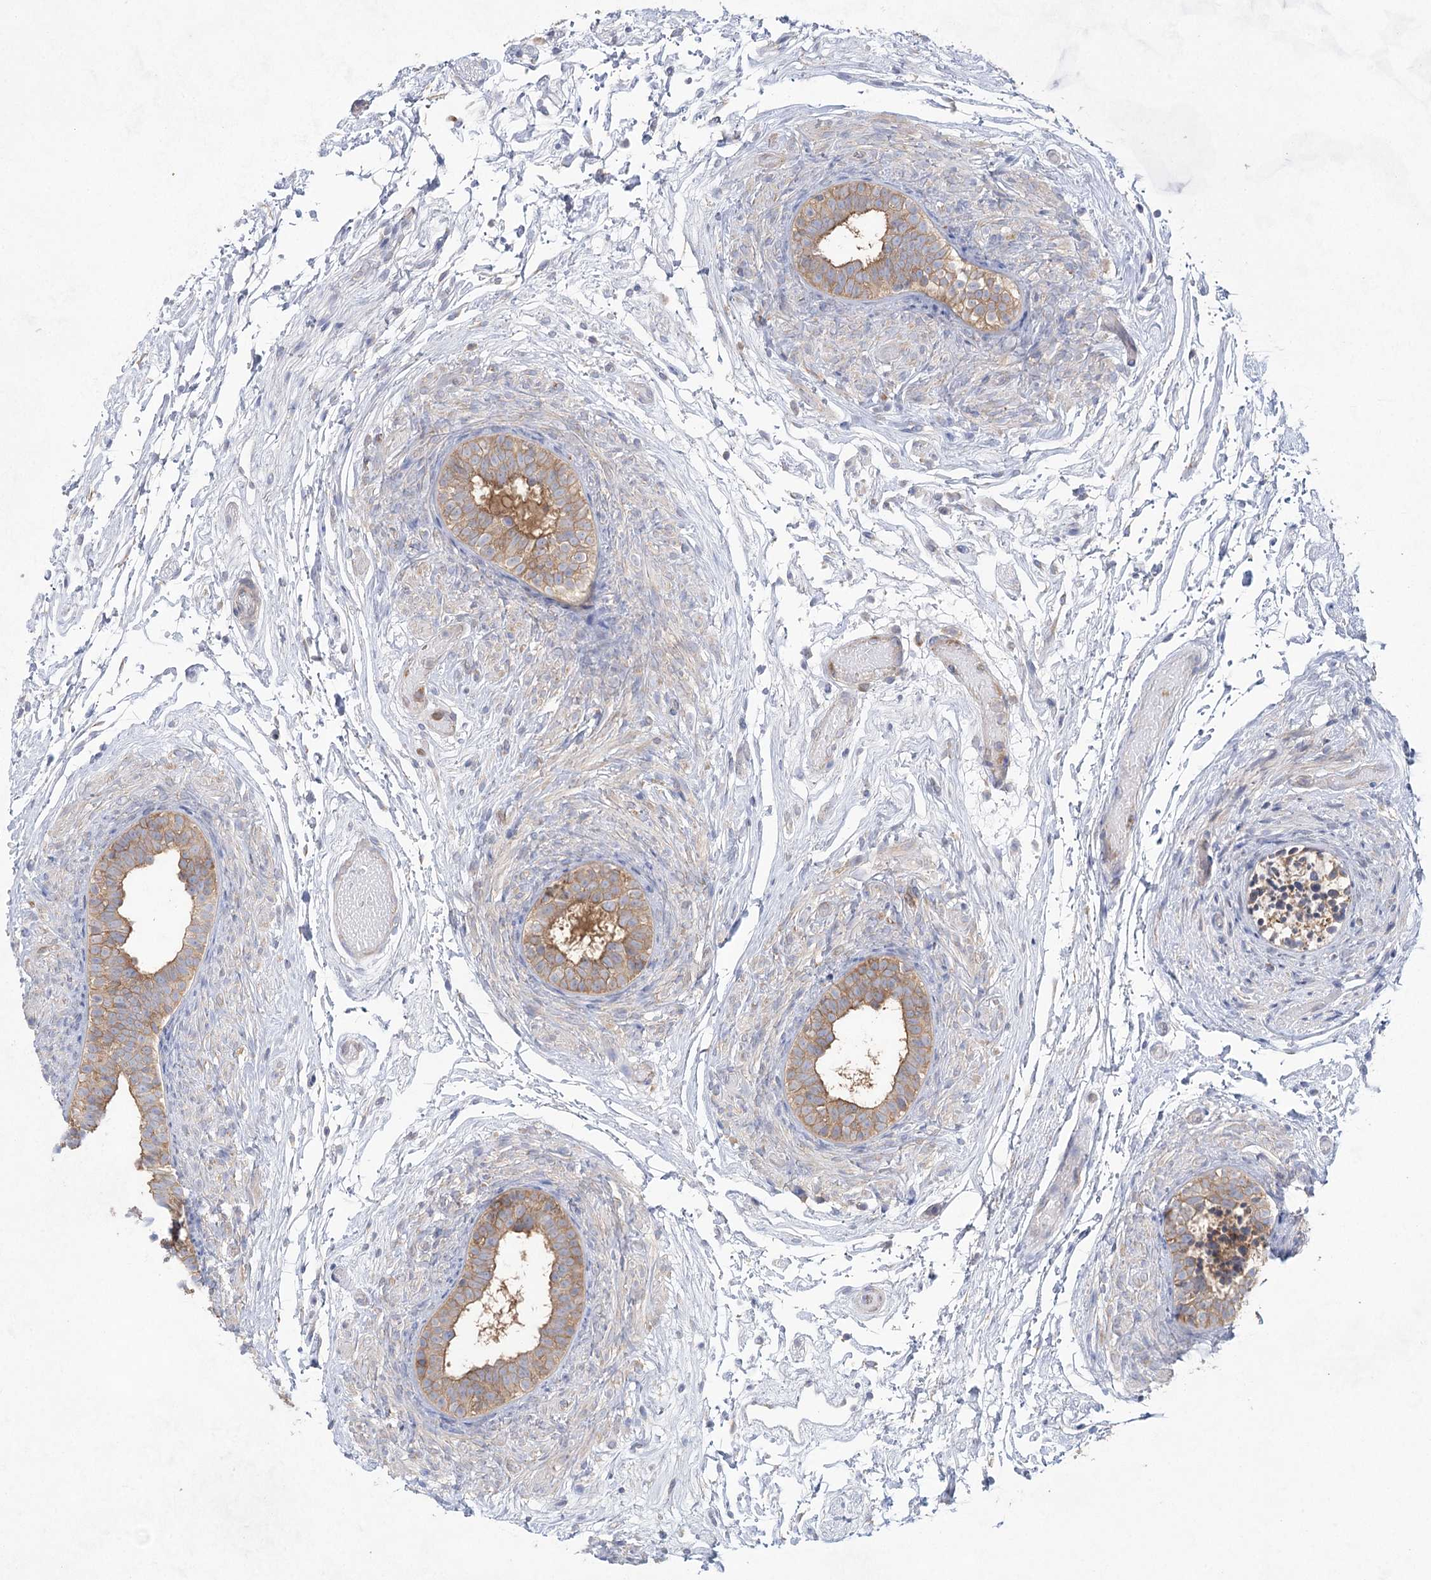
{"staining": {"intensity": "strong", "quantity": ">75%", "location": "cytoplasmic/membranous"}, "tissue": "epididymis", "cell_type": "Glandular cells", "image_type": "normal", "snomed": [{"axis": "morphology", "description": "Normal tissue, NOS"}, {"axis": "topography", "description": "Epididymis"}], "caption": "An immunohistochemistry photomicrograph of benign tissue is shown. Protein staining in brown labels strong cytoplasmic/membranous positivity in epididymis within glandular cells.", "gene": "EIF3A", "patient": {"sex": "male", "age": 5}}